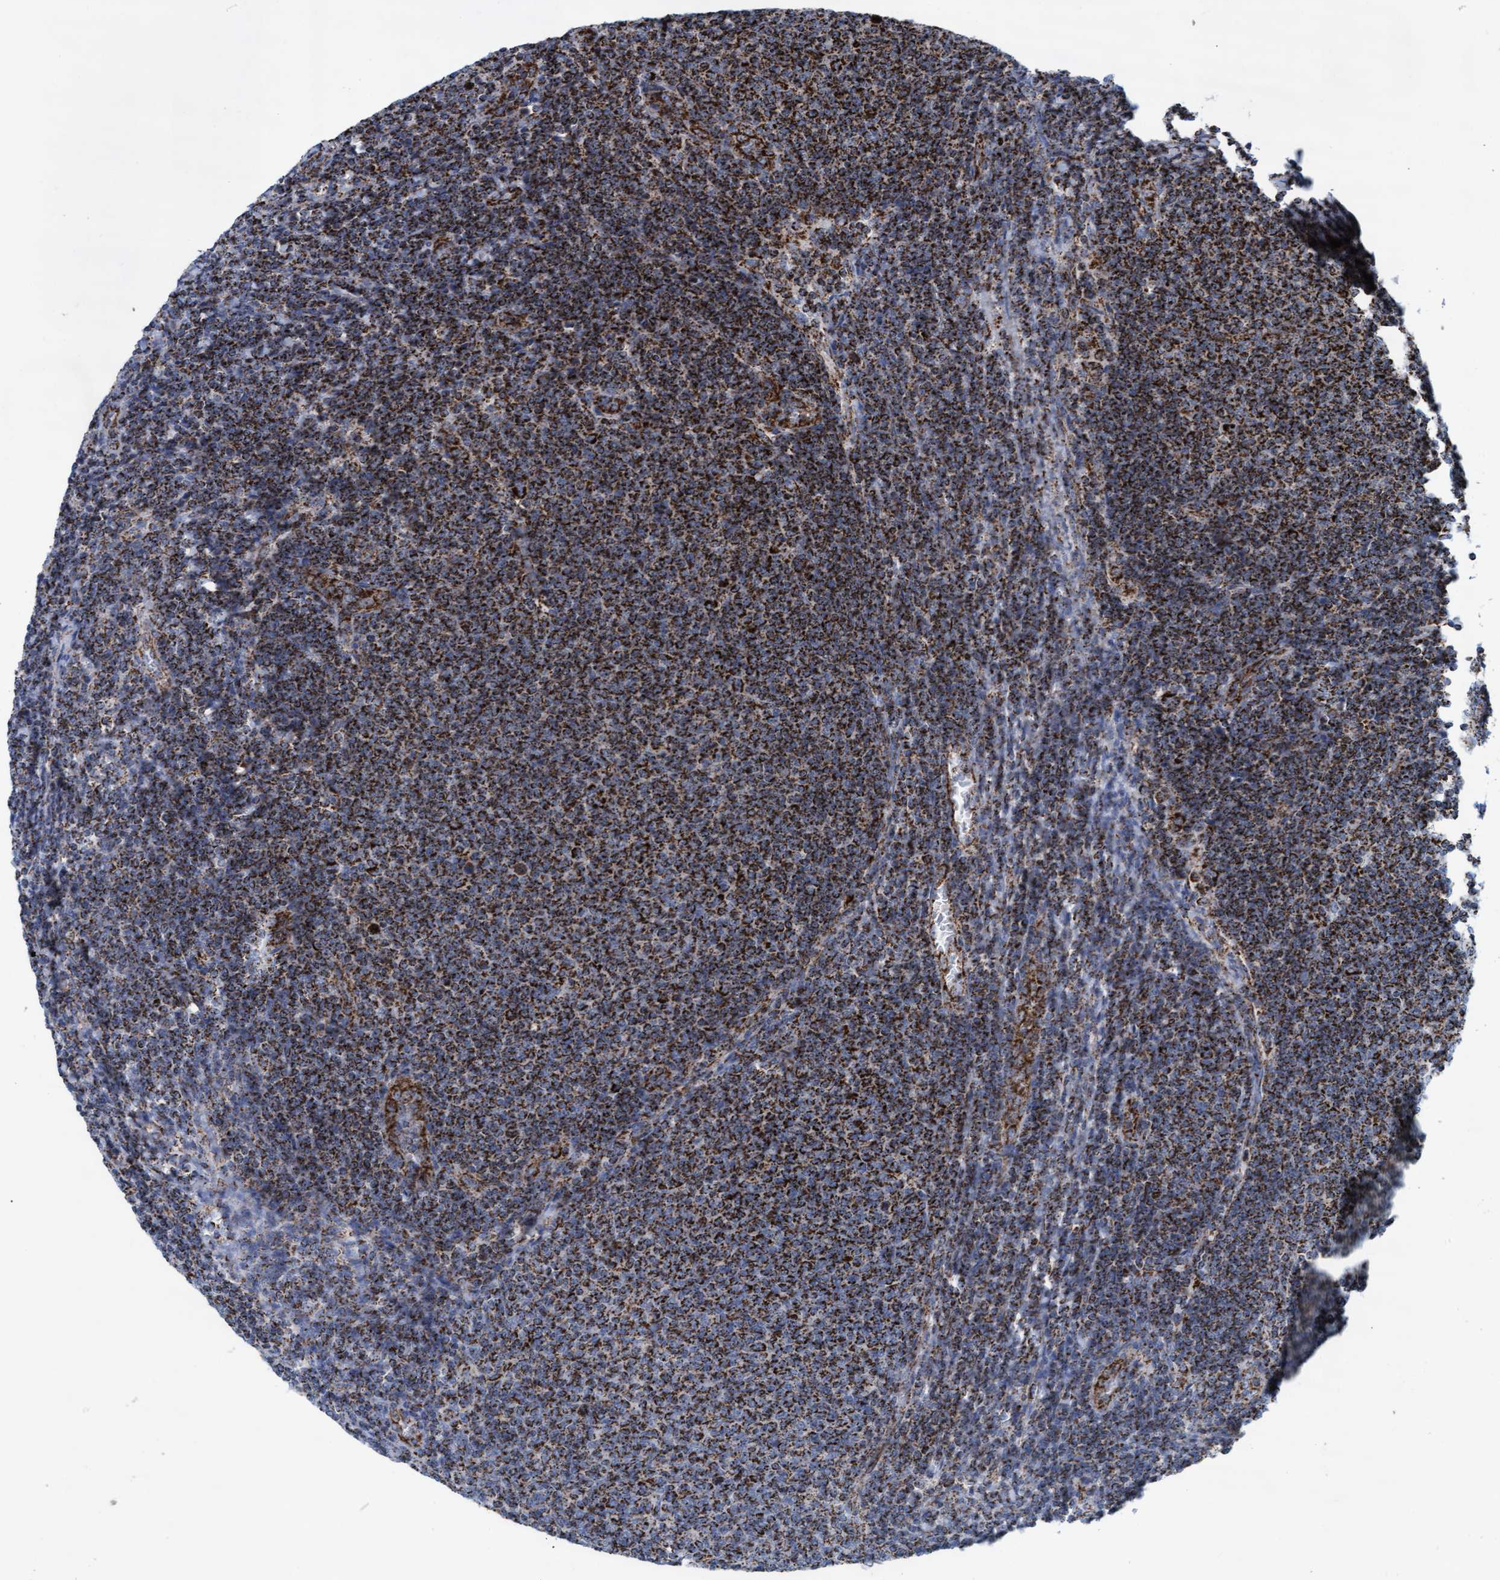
{"staining": {"intensity": "strong", "quantity": ">75%", "location": "cytoplasmic/membranous"}, "tissue": "lymphoma", "cell_type": "Tumor cells", "image_type": "cancer", "snomed": [{"axis": "morphology", "description": "Malignant lymphoma, non-Hodgkin's type, Low grade"}, {"axis": "topography", "description": "Lymph node"}], "caption": "Protein positivity by IHC exhibits strong cytoplasmic/membranous positivity in approximately >75% of tumor cells in lymphoma. The staining was performed using DAB (3,3'-diaminobenzidine) to visualize the protein expression in brown, while the nuclei were stained in blue with hematoxylin (Magnification: 20x).", "gene": "MRPL38", "patient": {"sex": "male", "age": 66}}